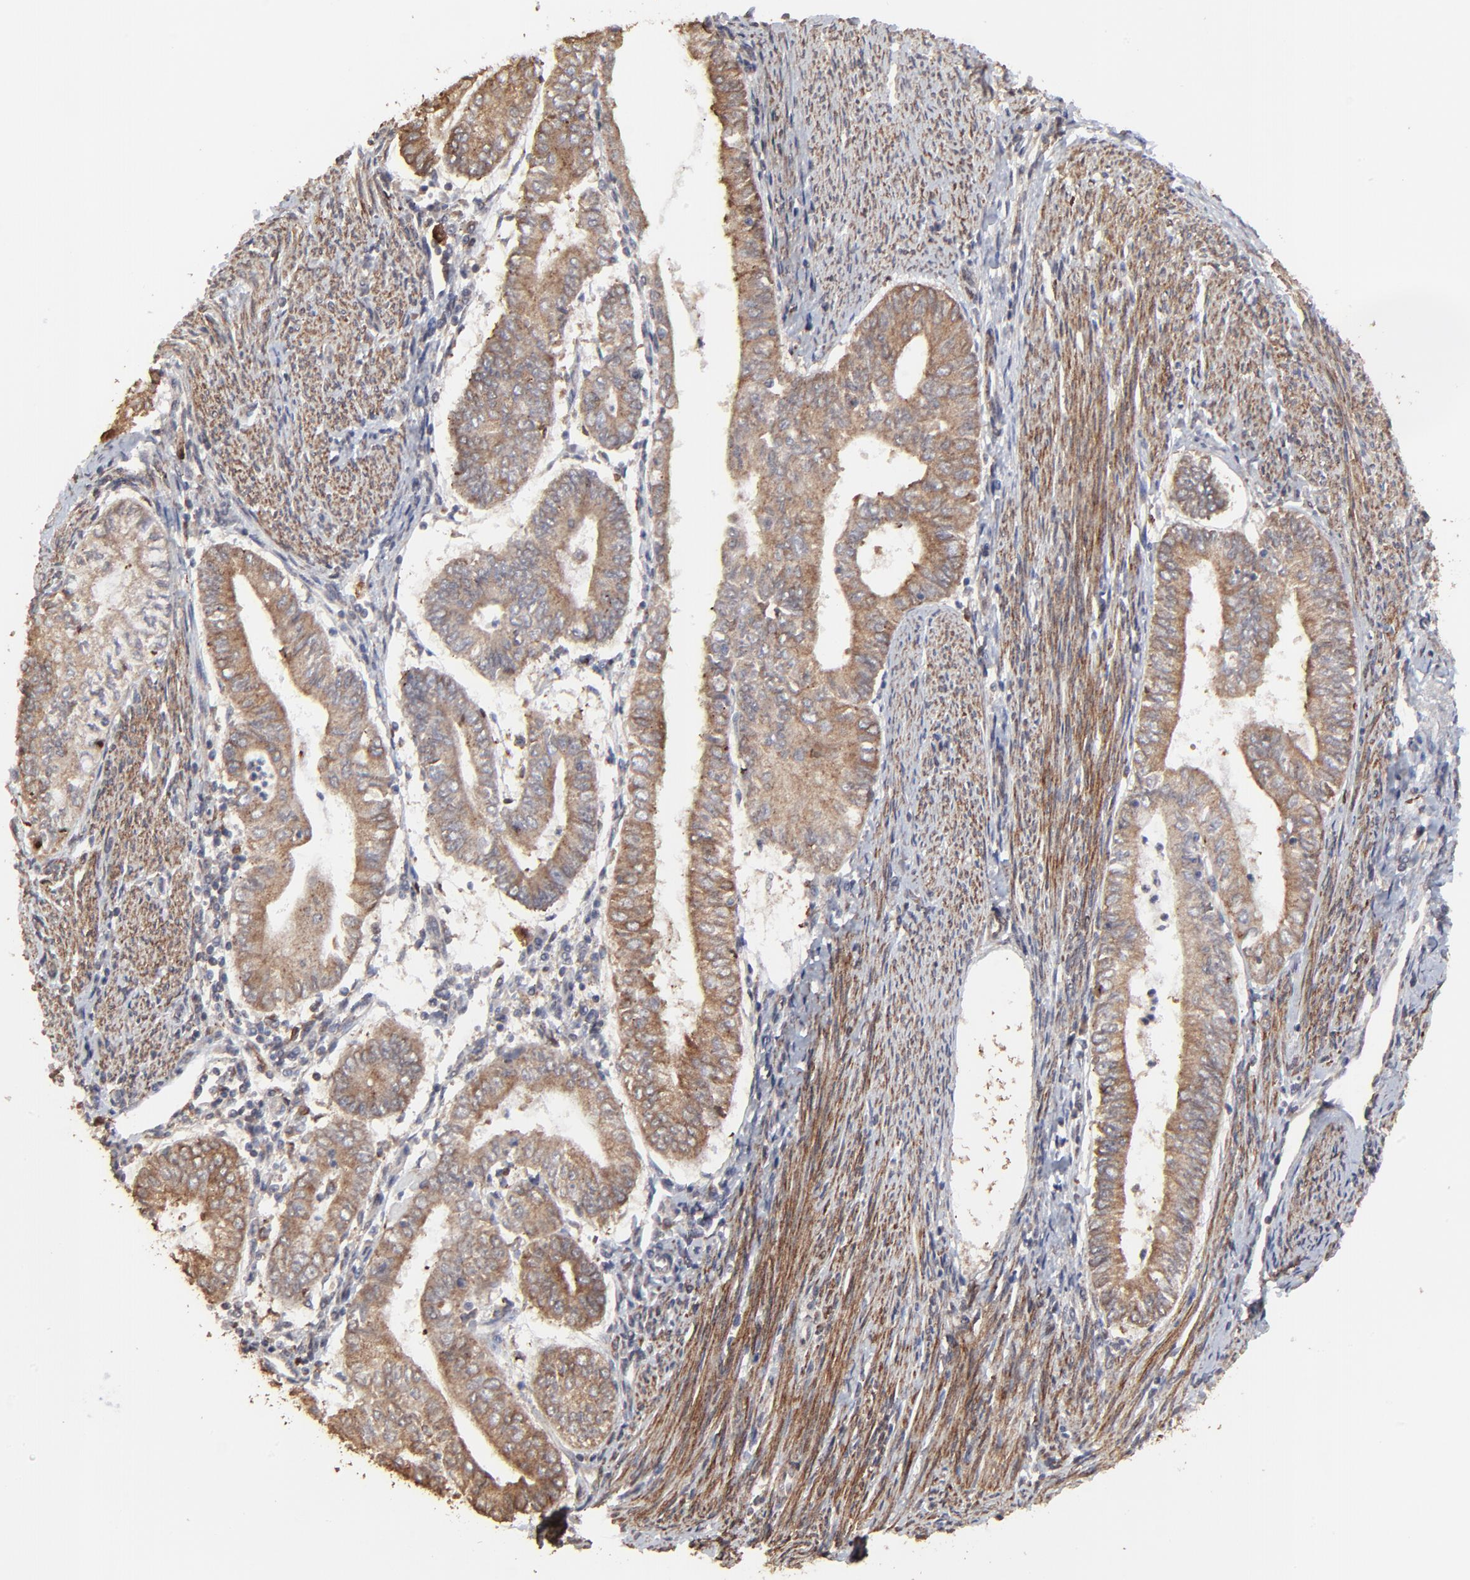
{"staining": {"intensity": "moderate", "quantity": ">75%", "location": "cytoplasmic/membranous"}, "tissue": "endometrial cancer", "cell_type": "Tumor cells", "image_type": "cancer", "snomed": [{"axis": "morphology", "description": "Adenocarcinoma, NOS"}, {"axis": "topography", "description": "Endometrium"}], "caption": "Immunohistochemical staining of human endometrial cancer displays medium levels of moderate cytoplasmic/membranous expression in approximately >75% of tumor cells. (brown staining indicates protein expression, while blue staining denotes nuclei).", "gene": "ELP2", "patient": {"sex": "female", "age": 66}}